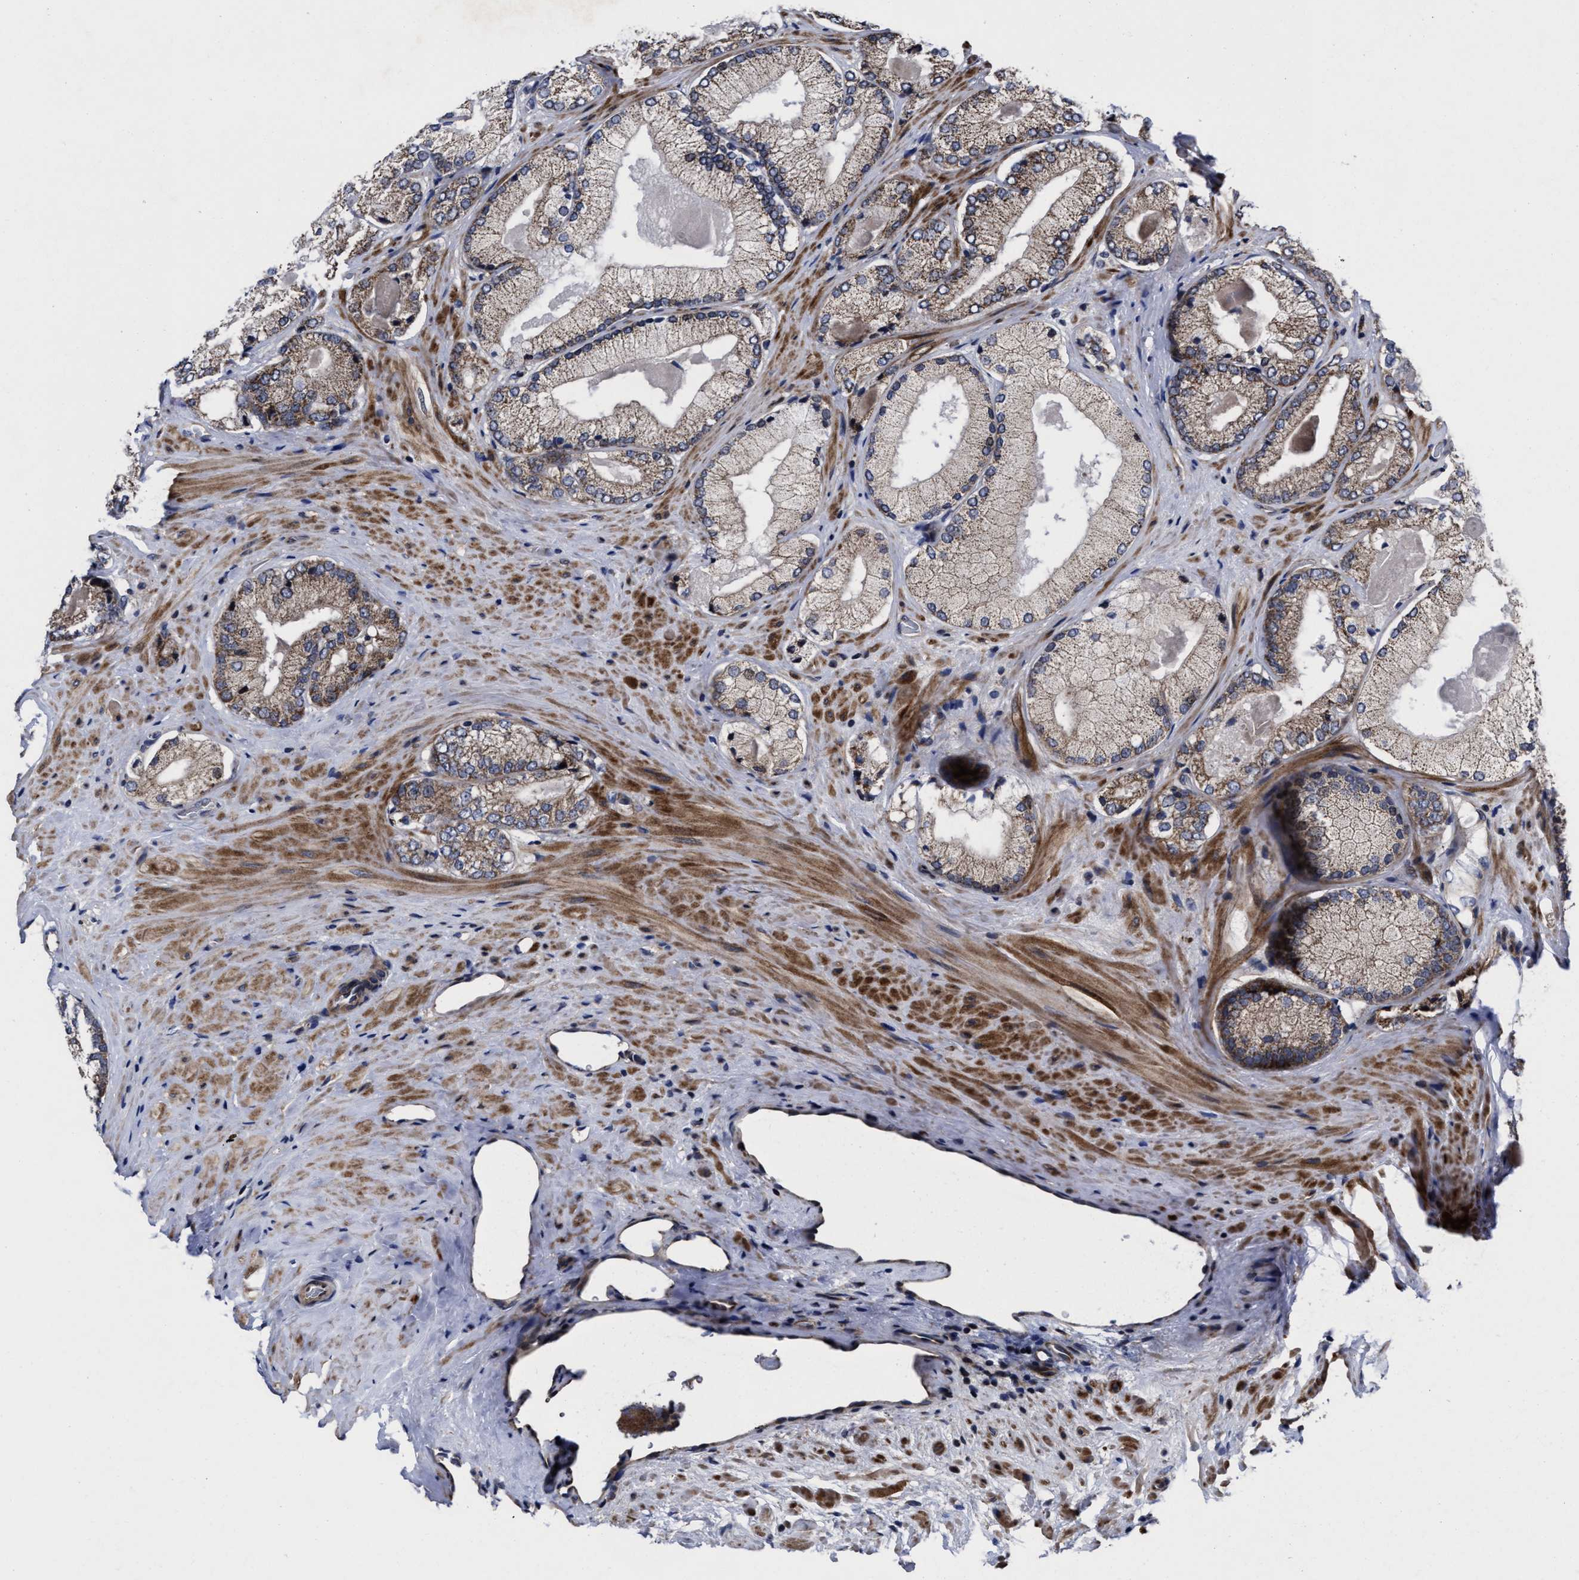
{"staining": {"intensity": "weak", "quantity": ">75%", "location": "cytoplasmic/membranous"}, "tissue": "prostate cancer", "cell_type": "Tumor cells", "image_type": "cancer", "snomed": [{"axis": "morphology", "description": "Adenocarcinoma, Low grade"}, {"axis": "topography", "description": "Prostate"}], "caption": "A high-resolution photomicrograph shows immunohistochemistry staining of prostate cancer, which displays weak cytoplasmic/membranous expression in about >75% of tumor cells.", "gene": "MRPL50", "patient": {"sex": "male", "age": 65}}